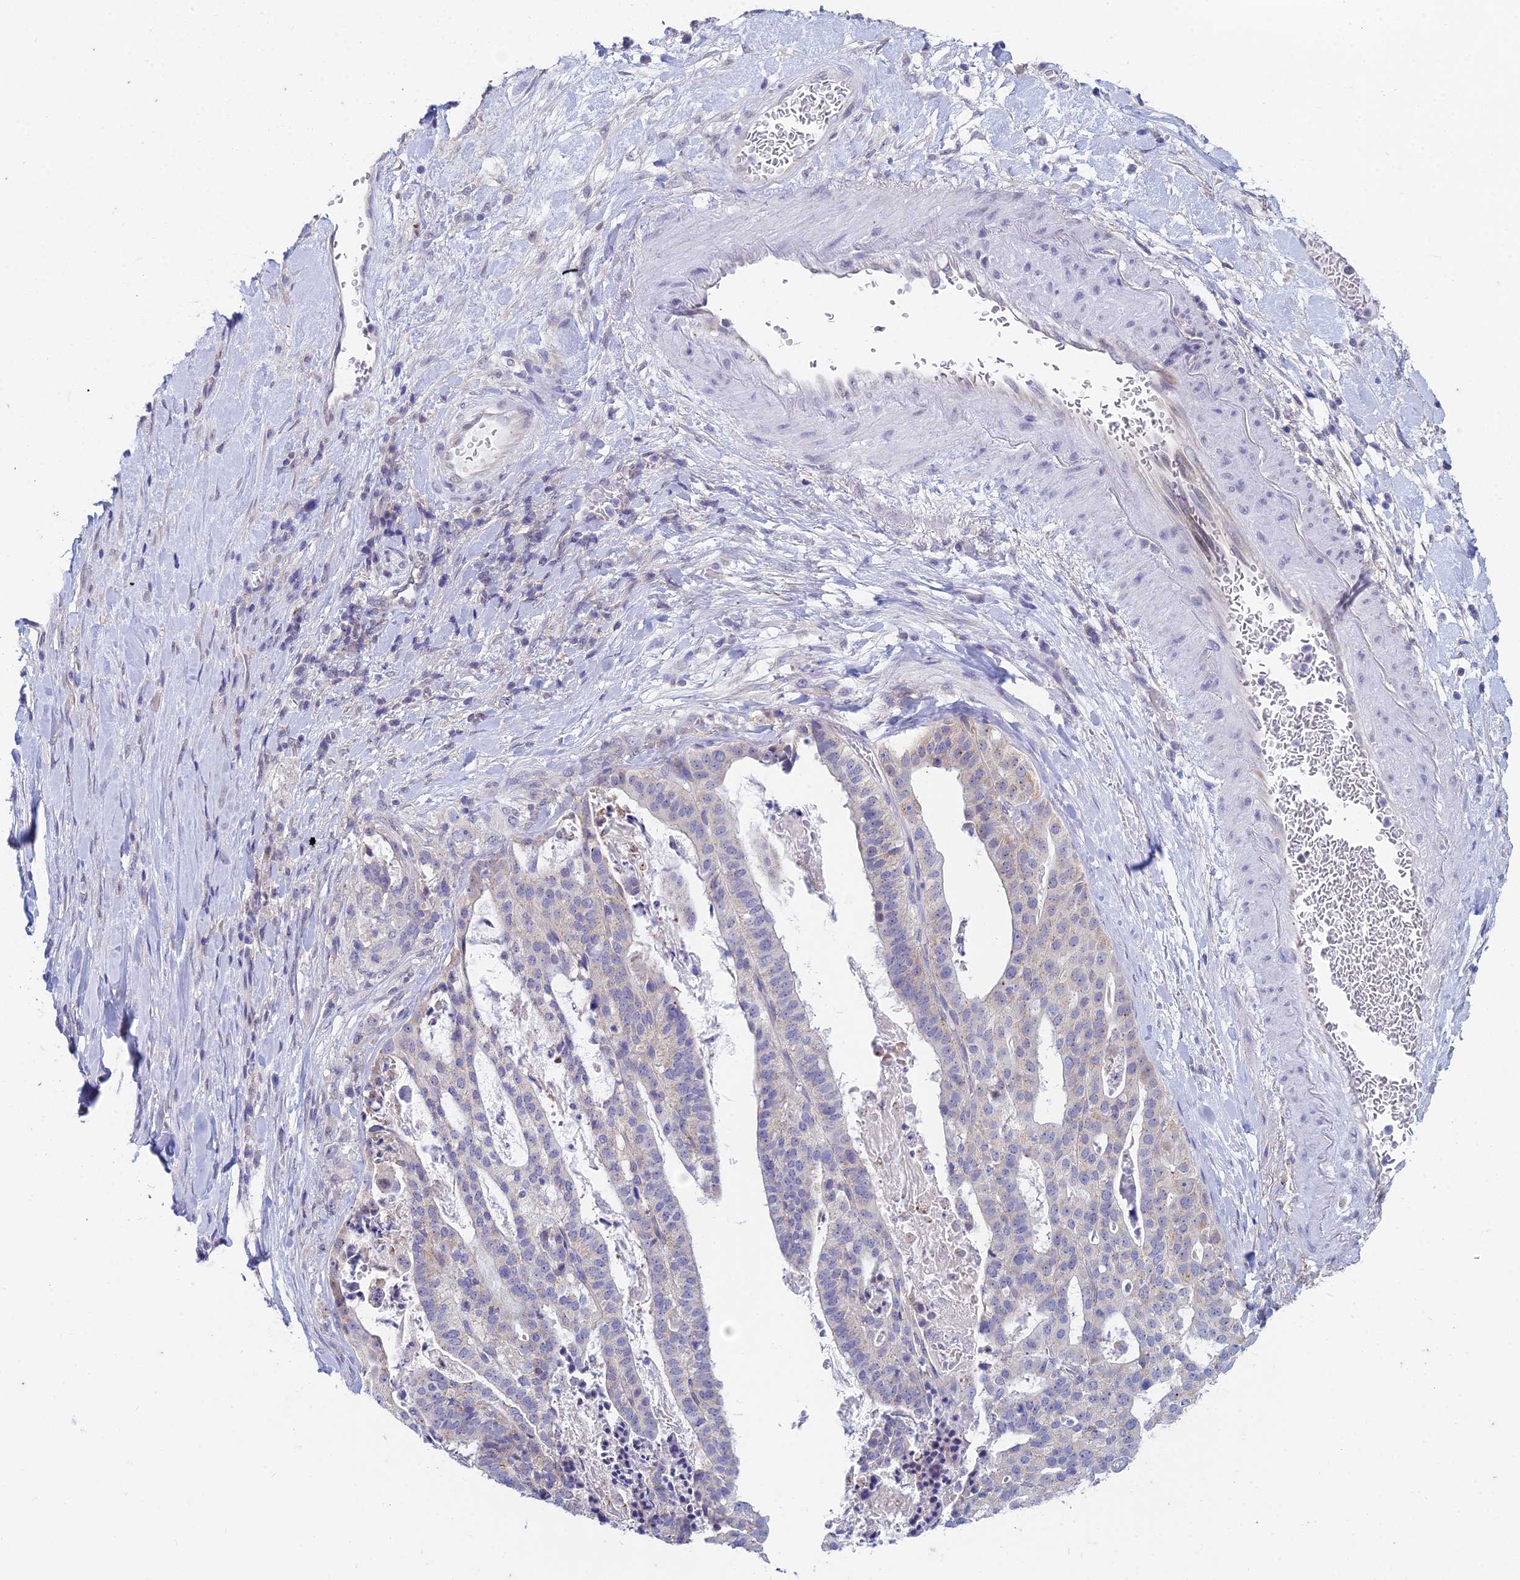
{"staining": {"intensity": "negative", "quantity": "none", "location": "none"}, "tissue": "stomach cancer", "cell_type": "Tumor cells", "image_type": "cancer", "snomed": [{"axis": "morphology", "description": "Adenocarcinoma, NOS"}, {"axis": "topography", "description": "Stomach"}], "caption": "Stomach cancer stained for a protein using immunohistochemistry reveals no staining tumor cells.", "gene": "EEF2KMT", "patient": {"sex": "male", "age": 48}}